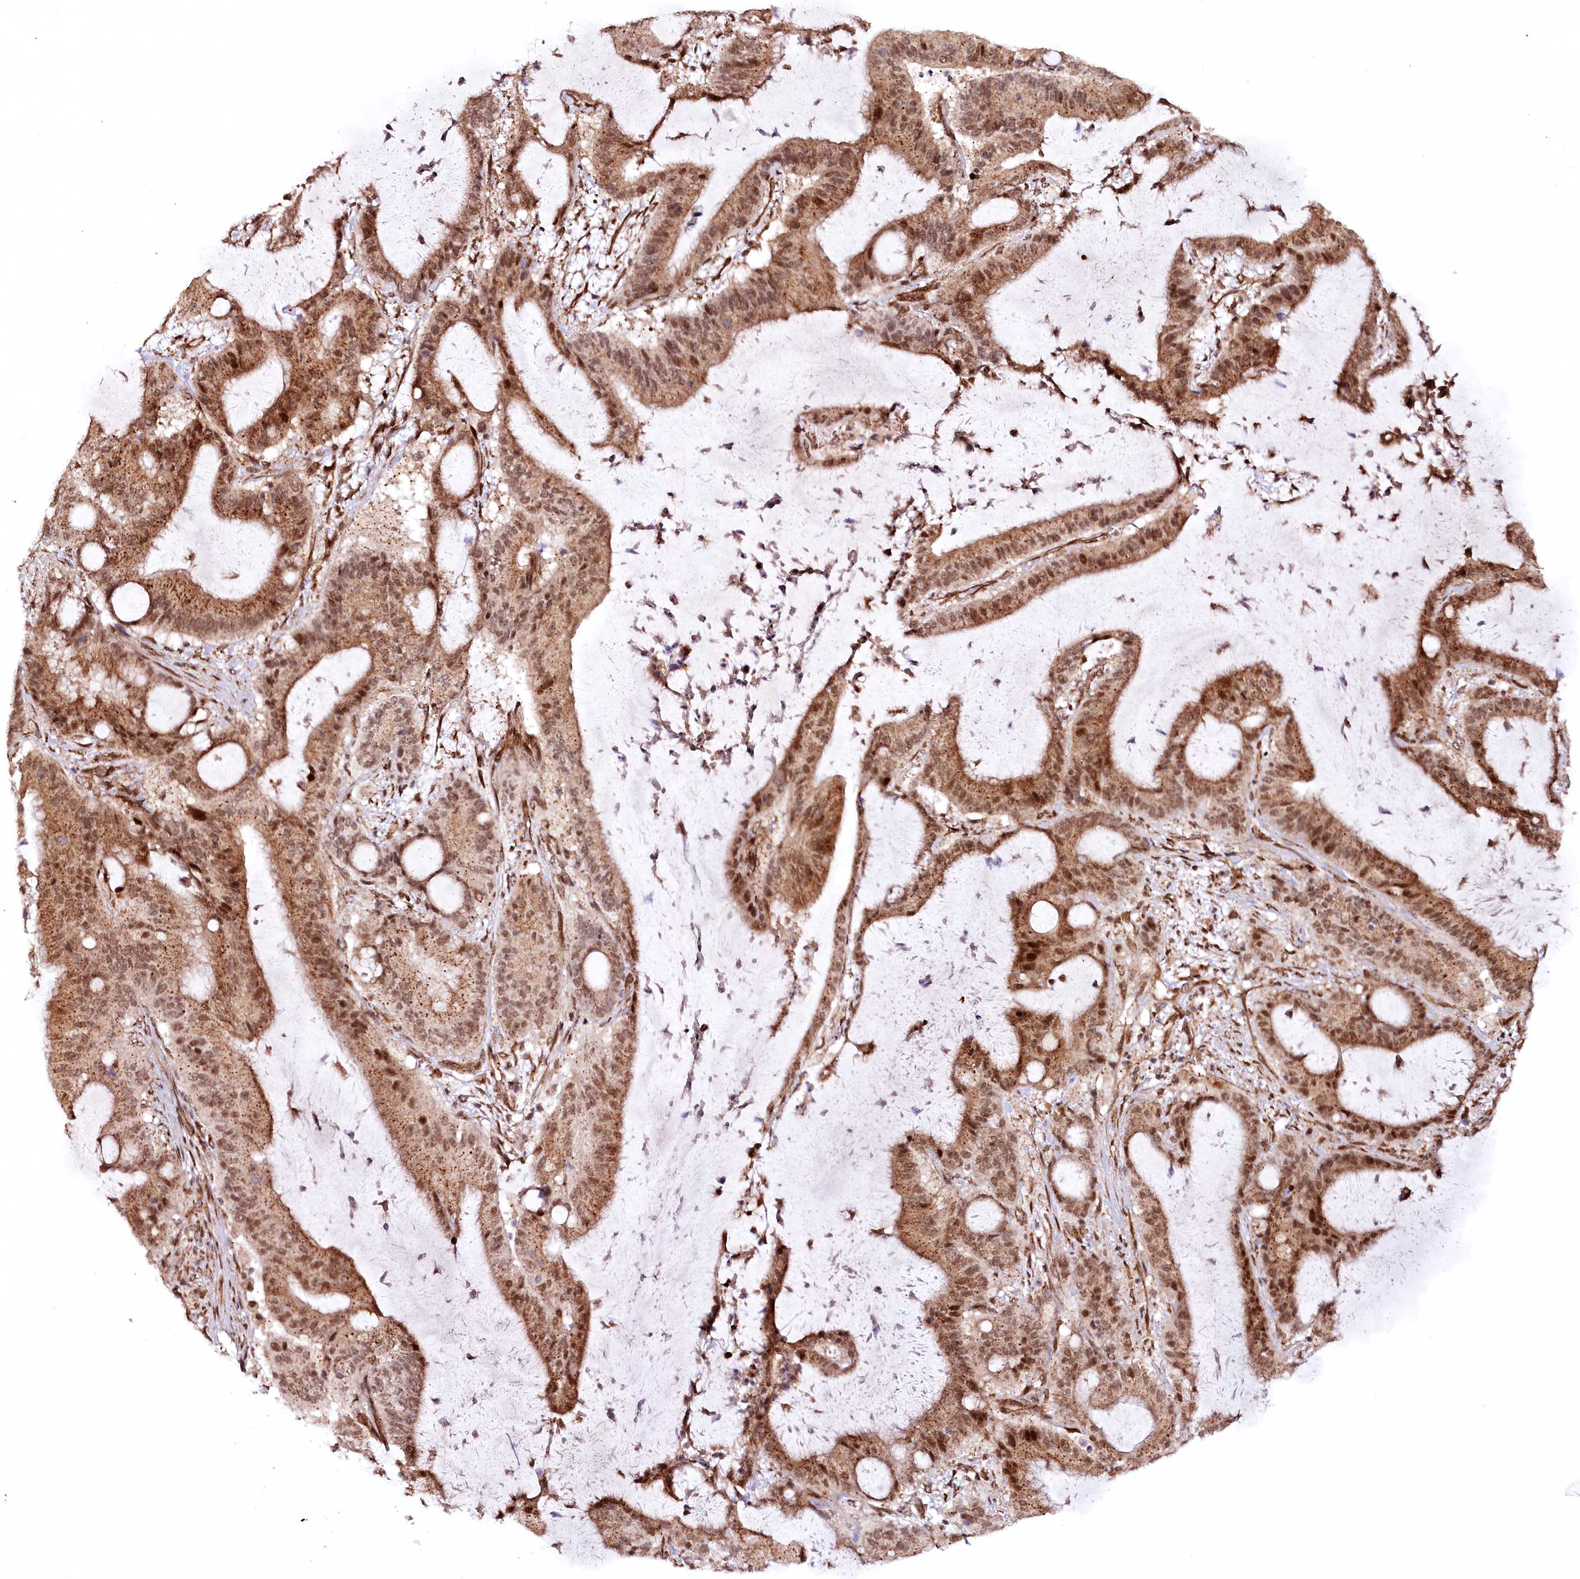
{"staining": {"intensity": "moderate", "quantity": ">75%", "location": "cytoplasmic/membranous,nuclear"}, "tissue": "liver cancer", "cell_type": "Tumor cells", "image_type": "cancer", "snomed": [{"axis": "morphology", "description": "Normal tissue, NOS"}, {"axis": "morphology", "description": "Cholangiocarcinoma"}, {"axis": "topography", "description": "Liver"}, {"axis": "topography", "description": "Peripheral nerve tissue"}], "caption": "Liver cancer (cholangiocarcinoma) stained with DAB (3,3'-diaminobenzidine) immunohistochemistry demonstrates medium levels of moderate cytoplasmic/membranous and nuclear positivity in approximately >75% of tumor cells.", "gene": "COPG1", "patient": {"sex": "female", "age": 73}}